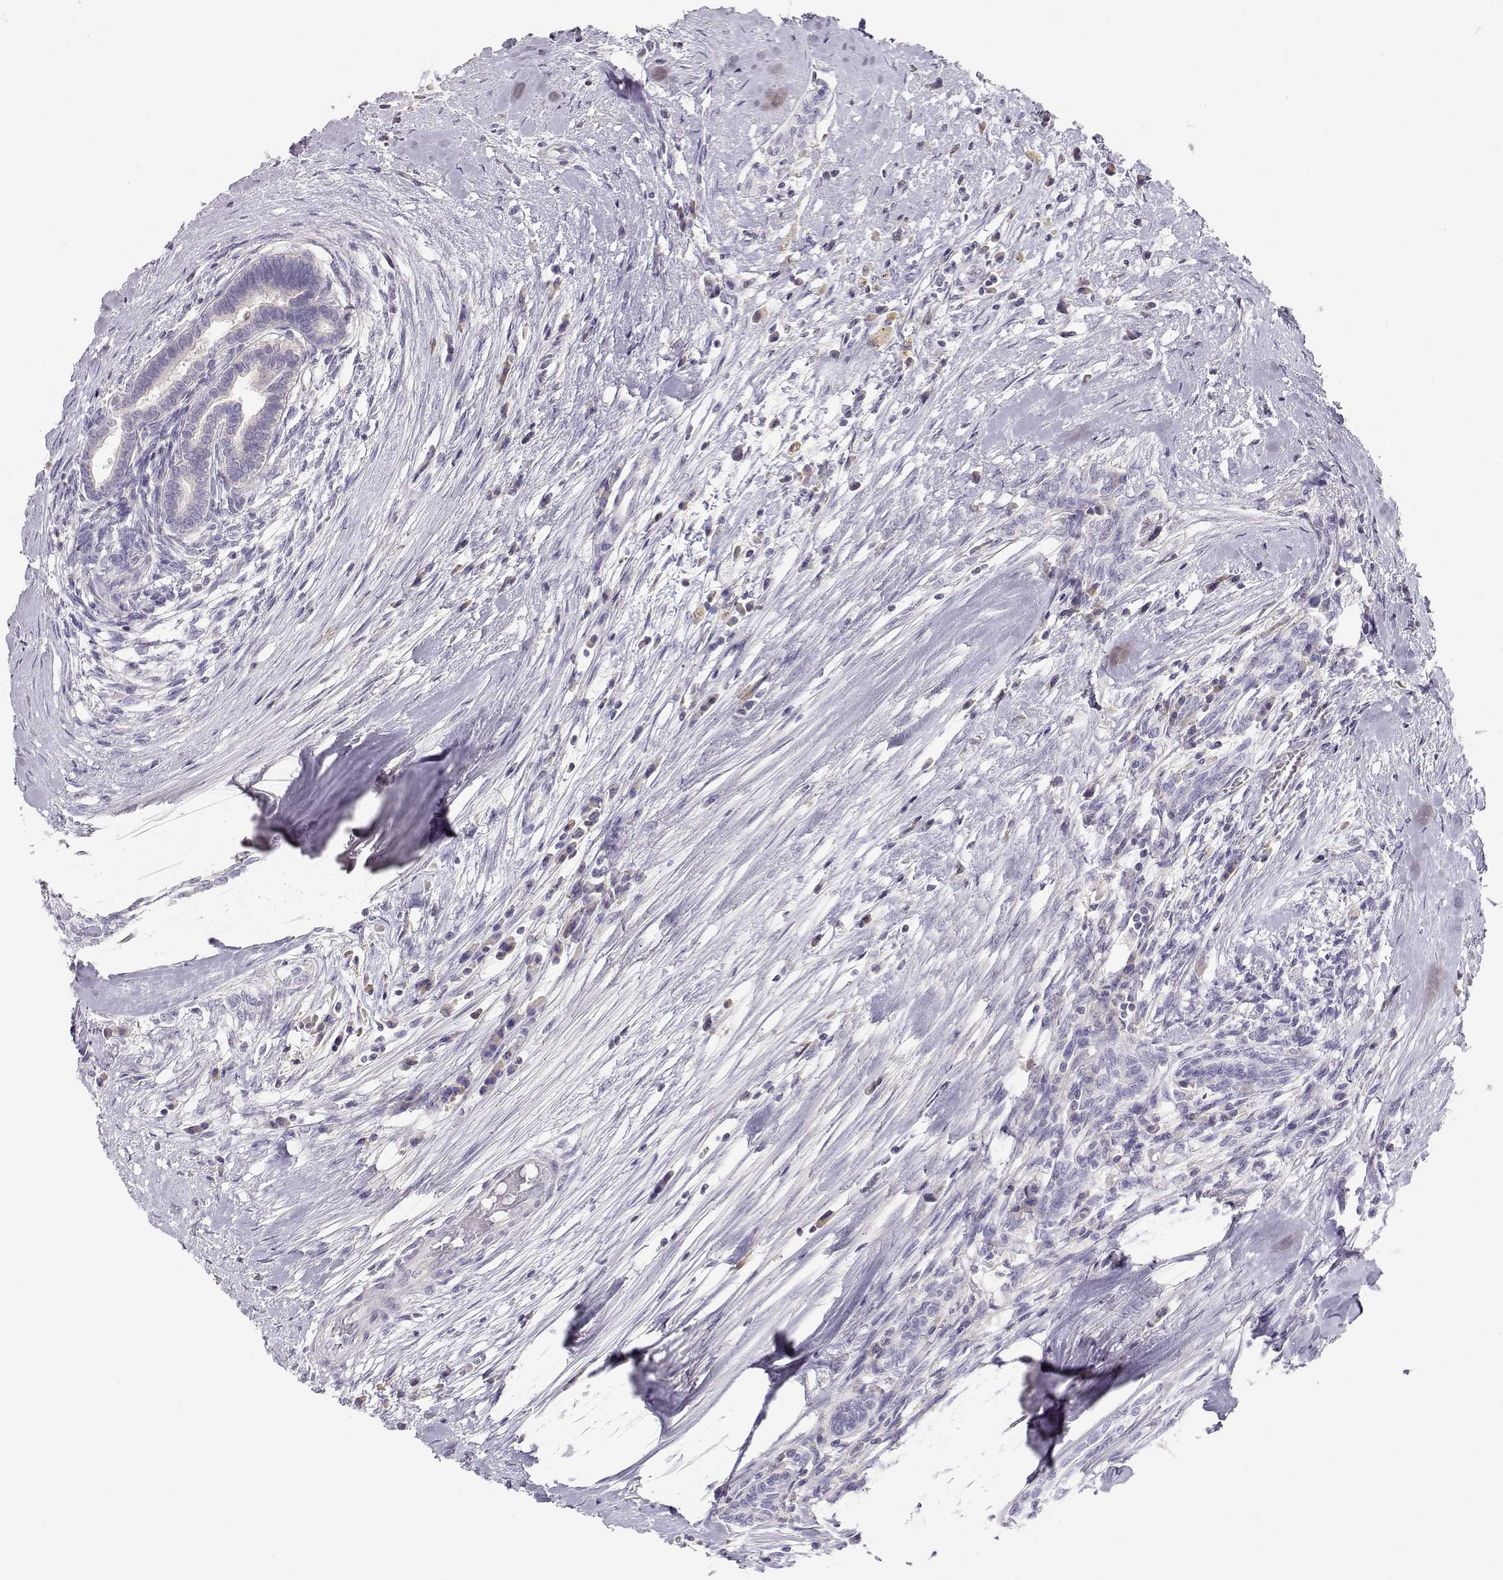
{"staining": {"intensity": "weak", "quantity": "<25%", "location": "cytoplasmic/membranous"}, "tissue": "testis cancer", "cell_type": "Tumor cells", "image_type": "cancer", "snomed": [{"axis": "morphology", "description": "Carcinoma, Embryonal, NOS"}, {"axis": "topography", "description": "Testis"}], "caption": "Tumor cells show no significant protein staining in testis embryonal carcinoma.", "gene": "GPR174", "patient": {"sex": "male", "age": 37}}